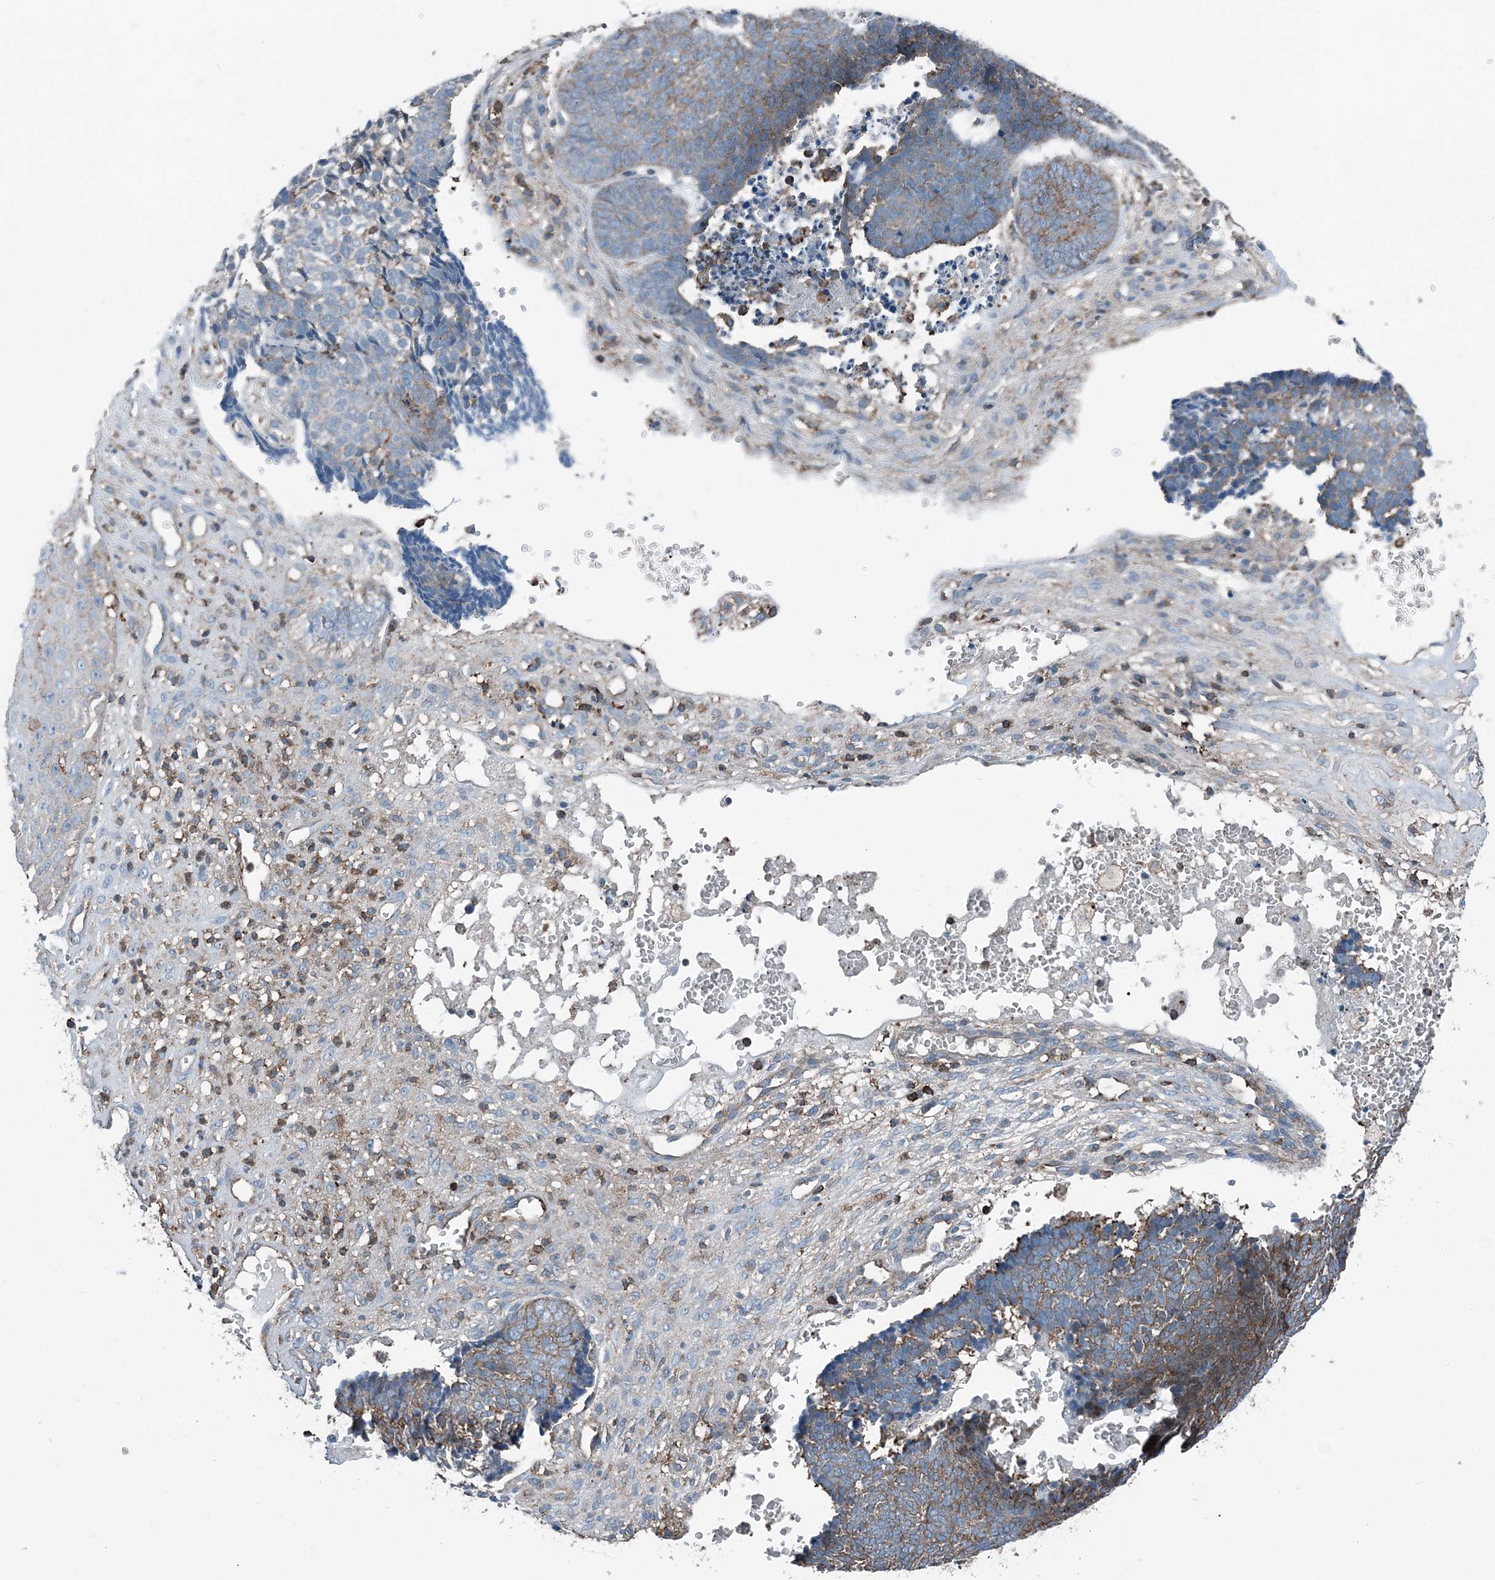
{"staining": {"intensity": "moderate", "quantity": "25%-75%", "location": "cytoplasmic/membranous"}, "tissue": "skin cancer", "cell_type": "Tumor cells", "image_type": "cancer", "snomed": [{"axis": "morphology", "description": "Basal cell carcinoma"}, {"axis": "topography", "description": "Skin"}], "caption": "Skin cancer (basal cell carcinoma) was stained to show a protein in brown. There is medium levels of moderate cytoplasmic/membranous positivity in about 25%-75% of tumor cells.", "gene": "CFL1", "patient": {"sex": "male", "age": 84}}